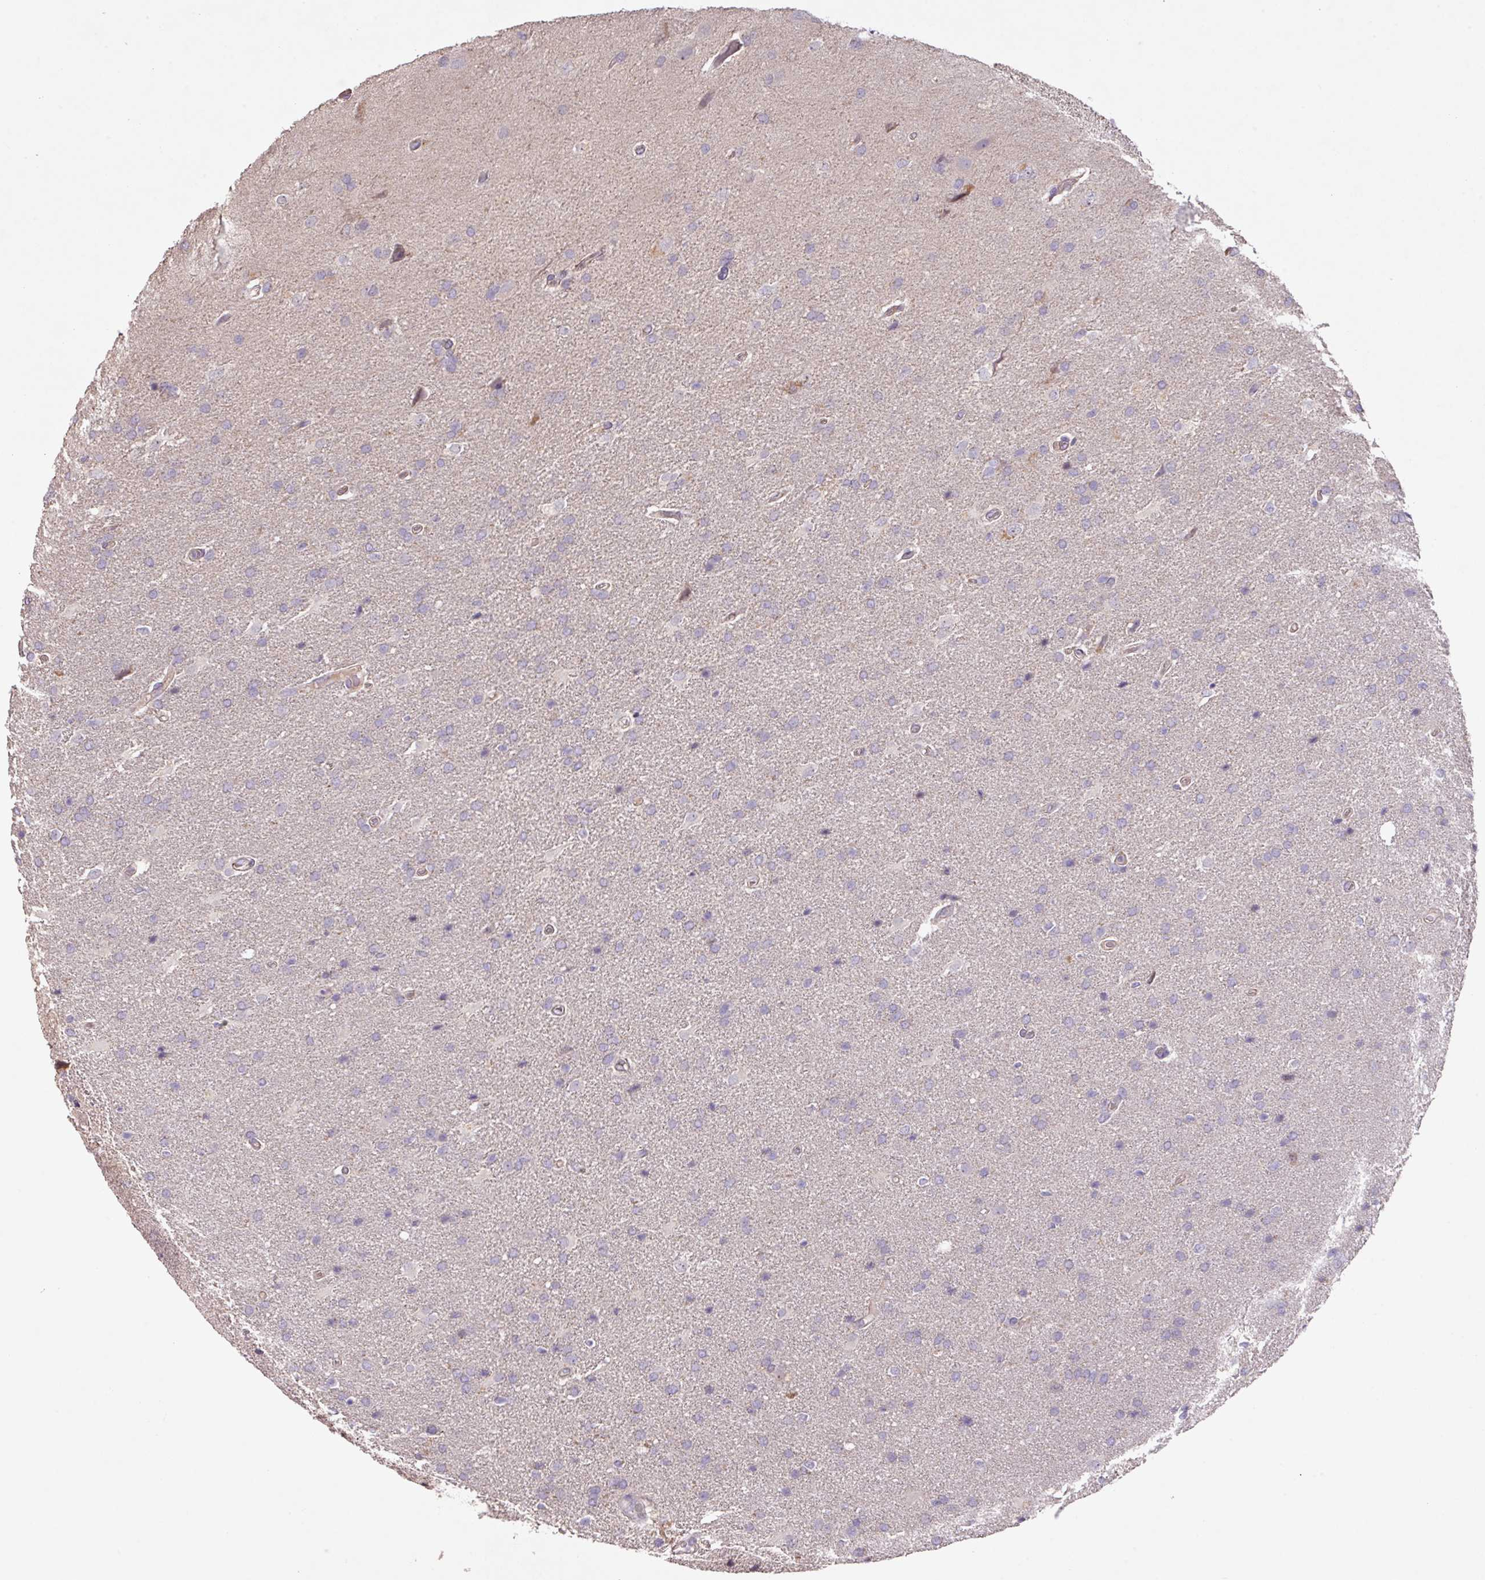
{"staining": {"intensity": "negative", "quantity": "none", "location": "none"}, "tissue": "glioma", "cell_type": "Tumor cells", "image_type": "cancer", "snomed": [{"axis": "morphology", "description": "Glioma, malignant, High grade"}, {"axis": "topography", "description": "Brain"}], "caption": "This is an immunohistochemistry (IHC) micrograph of glioma. There is no staining in tumor cells.", "gene": "PRADC1", "patient": {"sex": "male", "age": 56}}